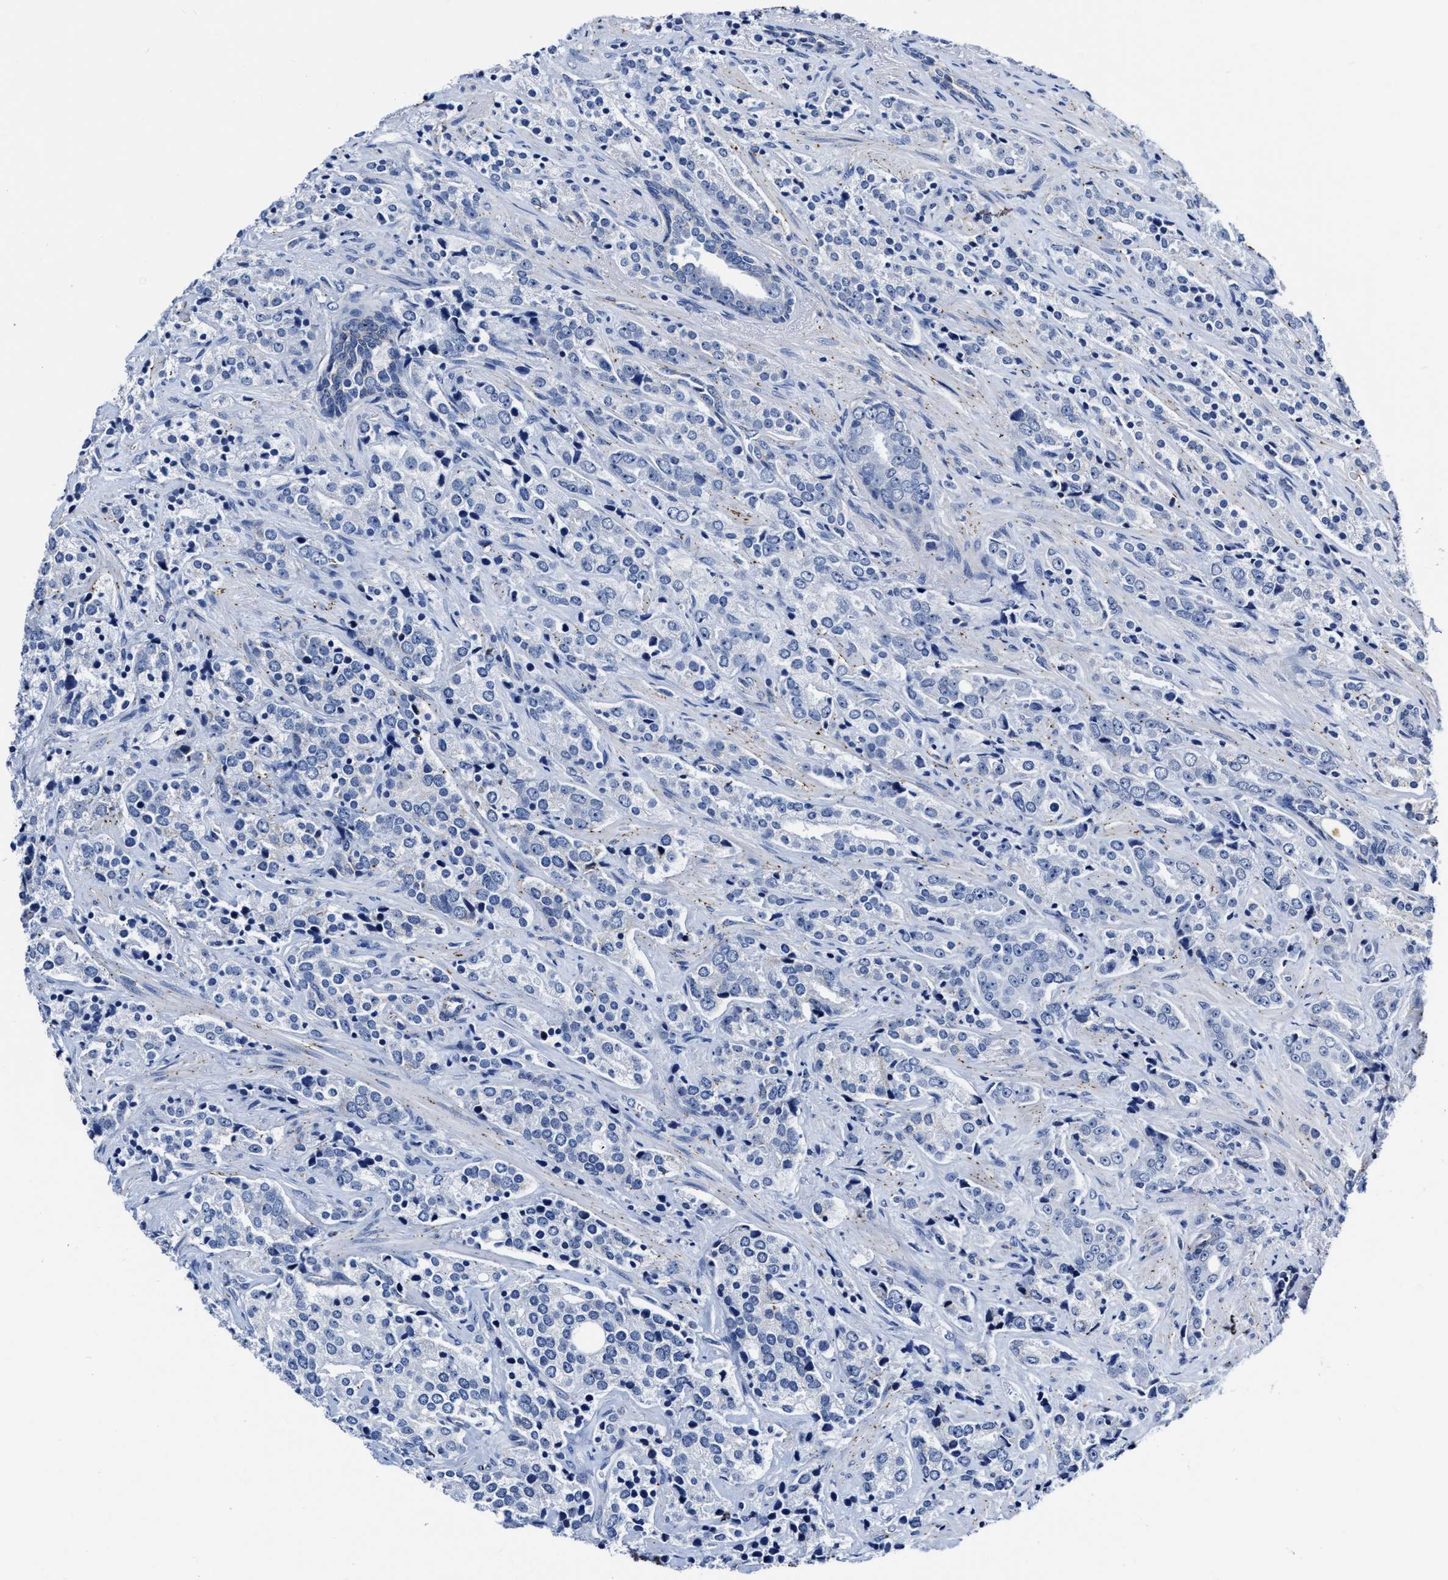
{"staining": {"intensity": "negative", "quantity": "none", "location": "none"}, "tissue": "prostate cancer", "cell_type": "Tumor cells", "image_type": "cancer", "snomed": [{"axis": "morphology", "description": "Adenocarcinoma, High grade"}, {"axis": "topography", "description": "Prostate"}], "caption": "Human prostate cancer (adenocarcinoma (high-grade)) stained for a protein using immunohistochemistry (IHC) displays no expression in tumor cells.", "gene": "KCNMB3", "patient": {"sex": "male", "age": 71}}